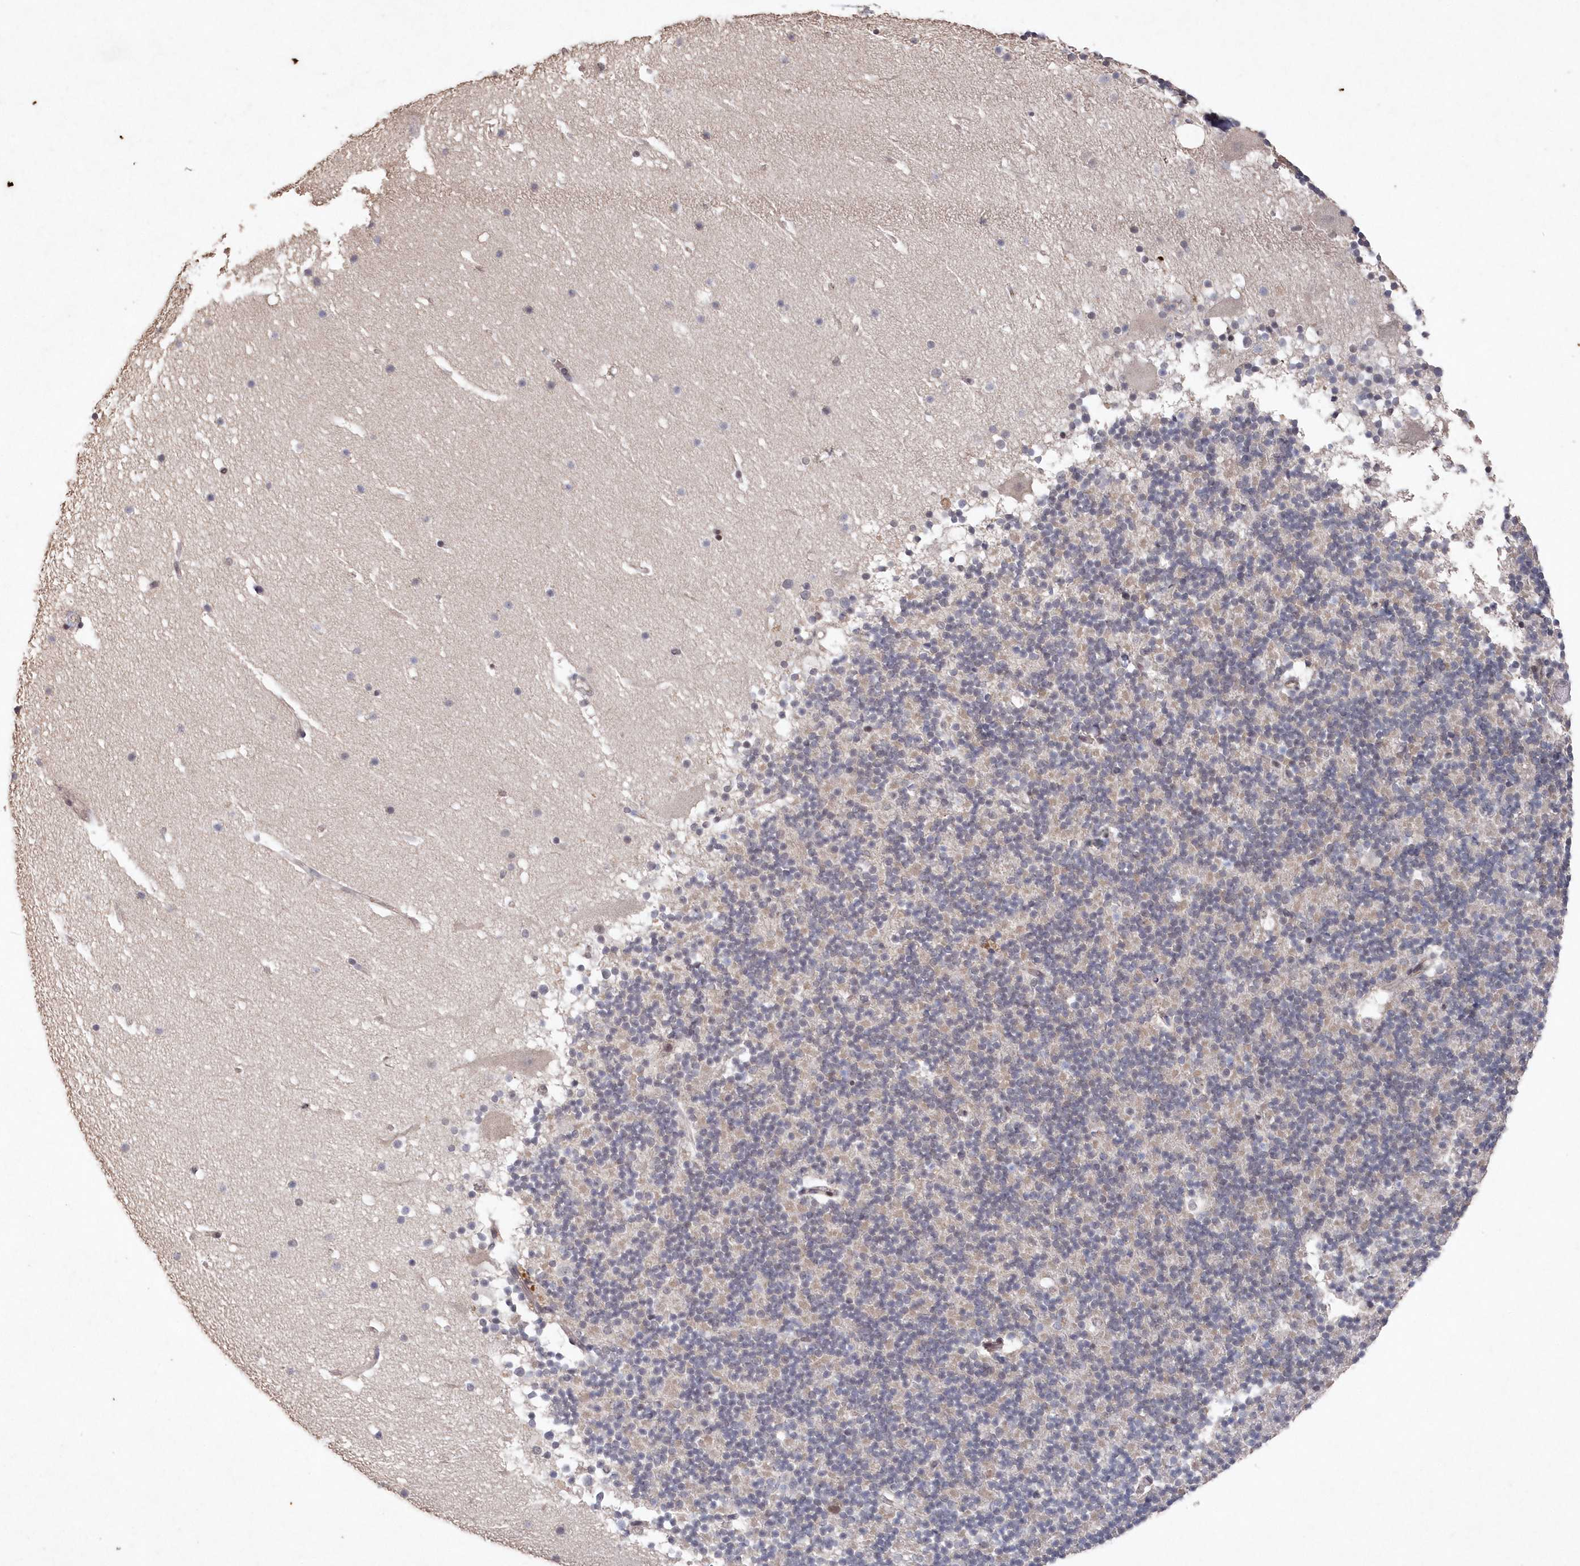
{"staining": {"intensity": "negative", "quantity": "none", "location": "none"}, "tissue": "cerebellum", "cell_type": "Cells in granular layer", "image_type": "normal", "snomed": [{"axis": "morphology", "description": "Normal tissue, NOS"}, {"axis": "topography", "description": "Cerebellum"}], "caption": "Cerebellum stained for a protein using IHC exhibits no staining cells in granular layer.", "gene": "VSIG2", "patient": {"sex": "male", "age": 57}}